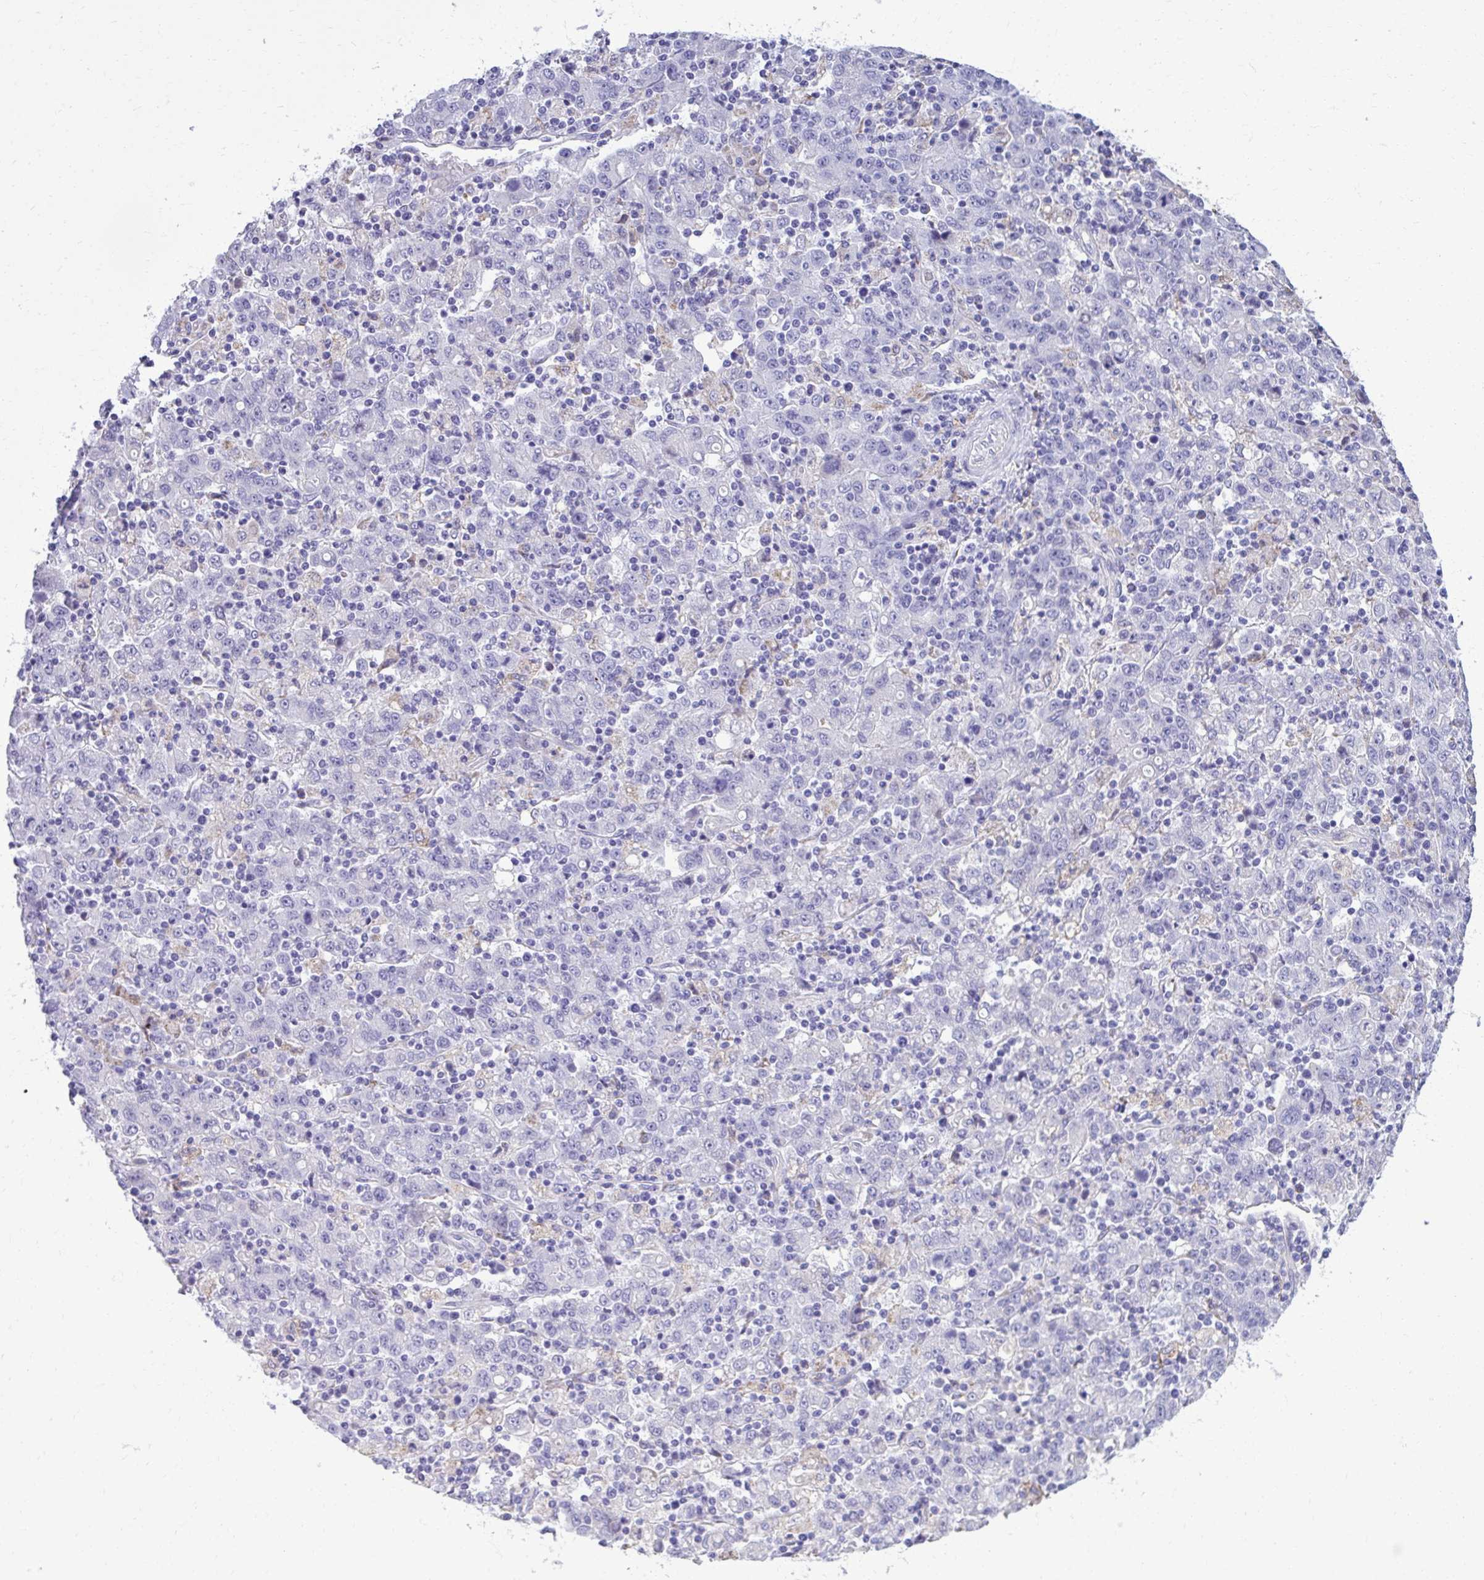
{"staining": {"intensity": "negative", "quantity": "none", "location": "none"}, "tissue": "stomach cancer", "cell_type": "Tumor cells", "image_type": "cancer", "snomed": [{"axis": "morphology", "description": "Adenocarcinoma, NOS"}, {"axis": "topography", "description": "Stomach, upper"}], "caption": "An image of human stomach cancer (adenocarcinoma) is negative for staining in tumor cells.", "gene": "AIG1", "patient": {"sex": "male", "age": 69}}